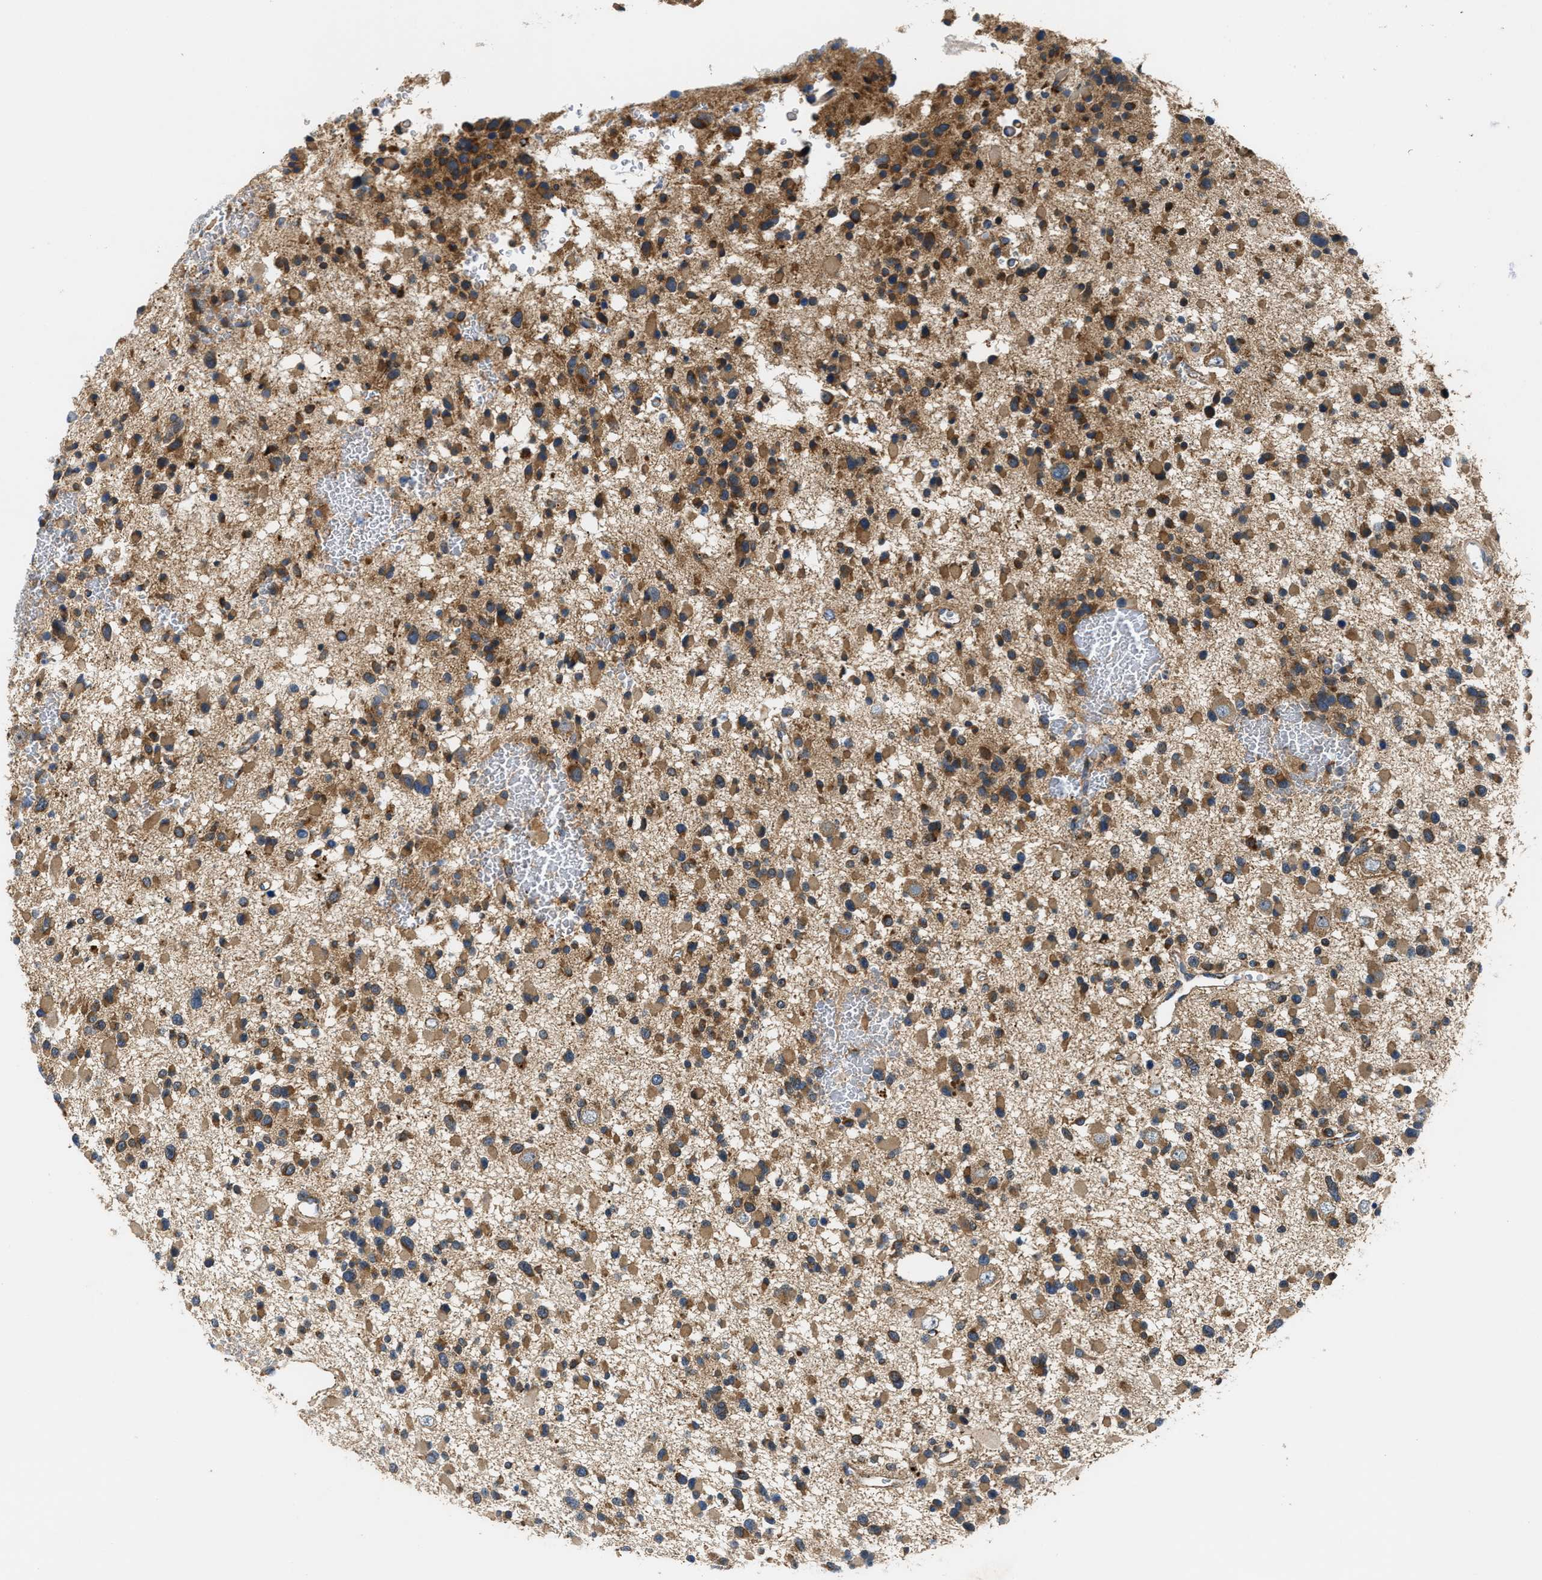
{"staining": {"intensity": "moderate", "quantity": ">75%", "location": "cytoplasmic/membranous"}, "tissue": "glioma", "cell_type": "Tumor cells", "image_type": "cancer", "snomed": [{"axis": "morphology", "description": "Glioma, malignant, Low grade"}, {"axis": "topography", "description": "Brain"}], "caption": "The immunohistochemical stain labels moderate cytoplasmic/membranous positivity in tumor cells of glioma tissue.", "gene": "CCM2", "patient": {"sex": "female", "age": 22}}